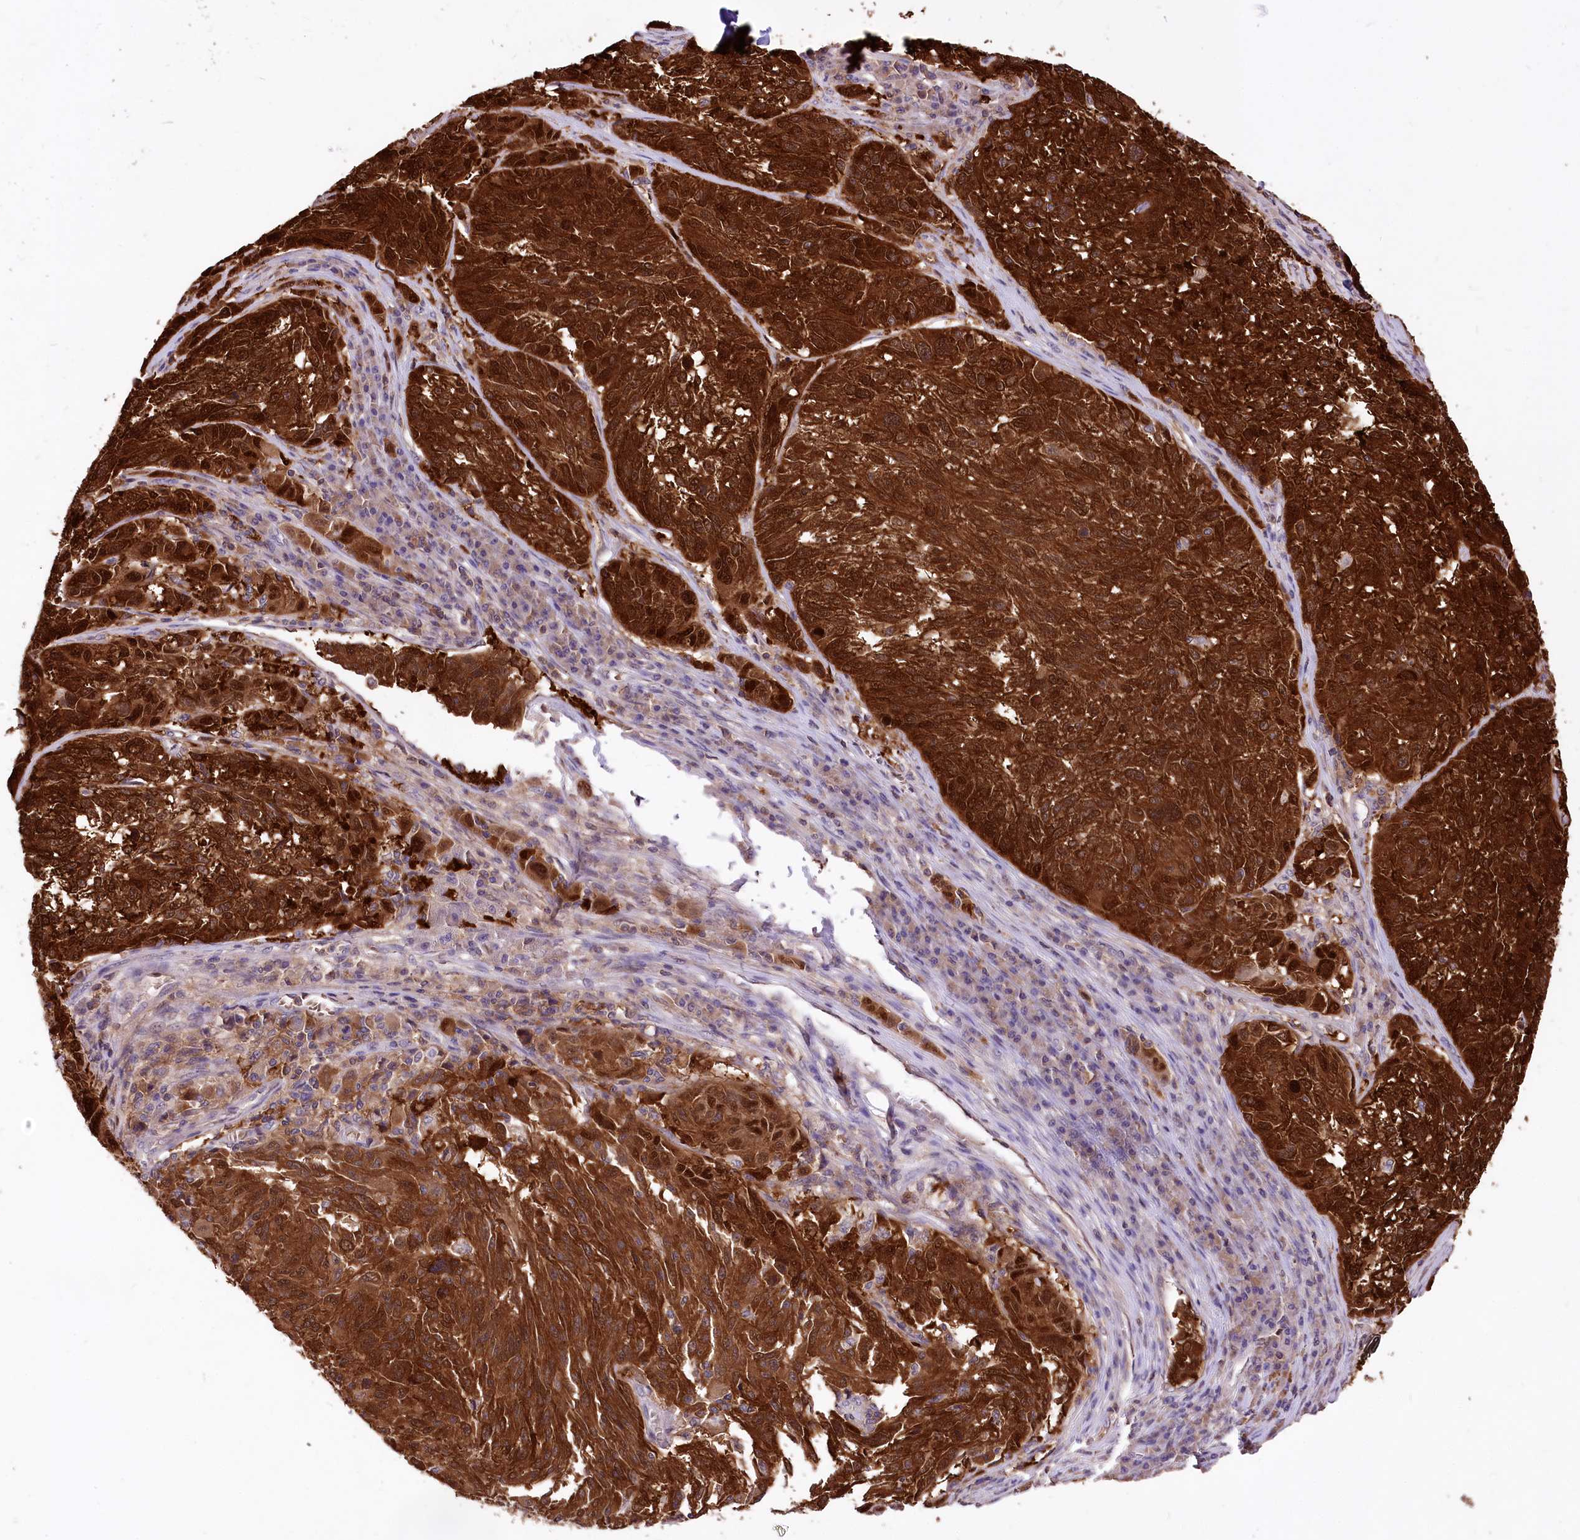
{"staining": {"intensity": "strong", "quantity": ">75%", "location": "cytoplasmic/membranous,nuclear"}, "tissue": "melanoma", "cell_type": "Tumor cells", "image_type": "cancer", "snomed": [{"axis": "morphology", "description": "Malignant melanoma, NOS"}, {"axis": "topography", "description": "Skin"}], "caption": "Immunohistochemical staining of melanoma demonstrates high levels of strong cytoplasmic/membranous and nuclear protein staining in approximately >75% of tumor cells.", "gene": "SERGEF", "patient": {"sex": "male", "age": 53}}